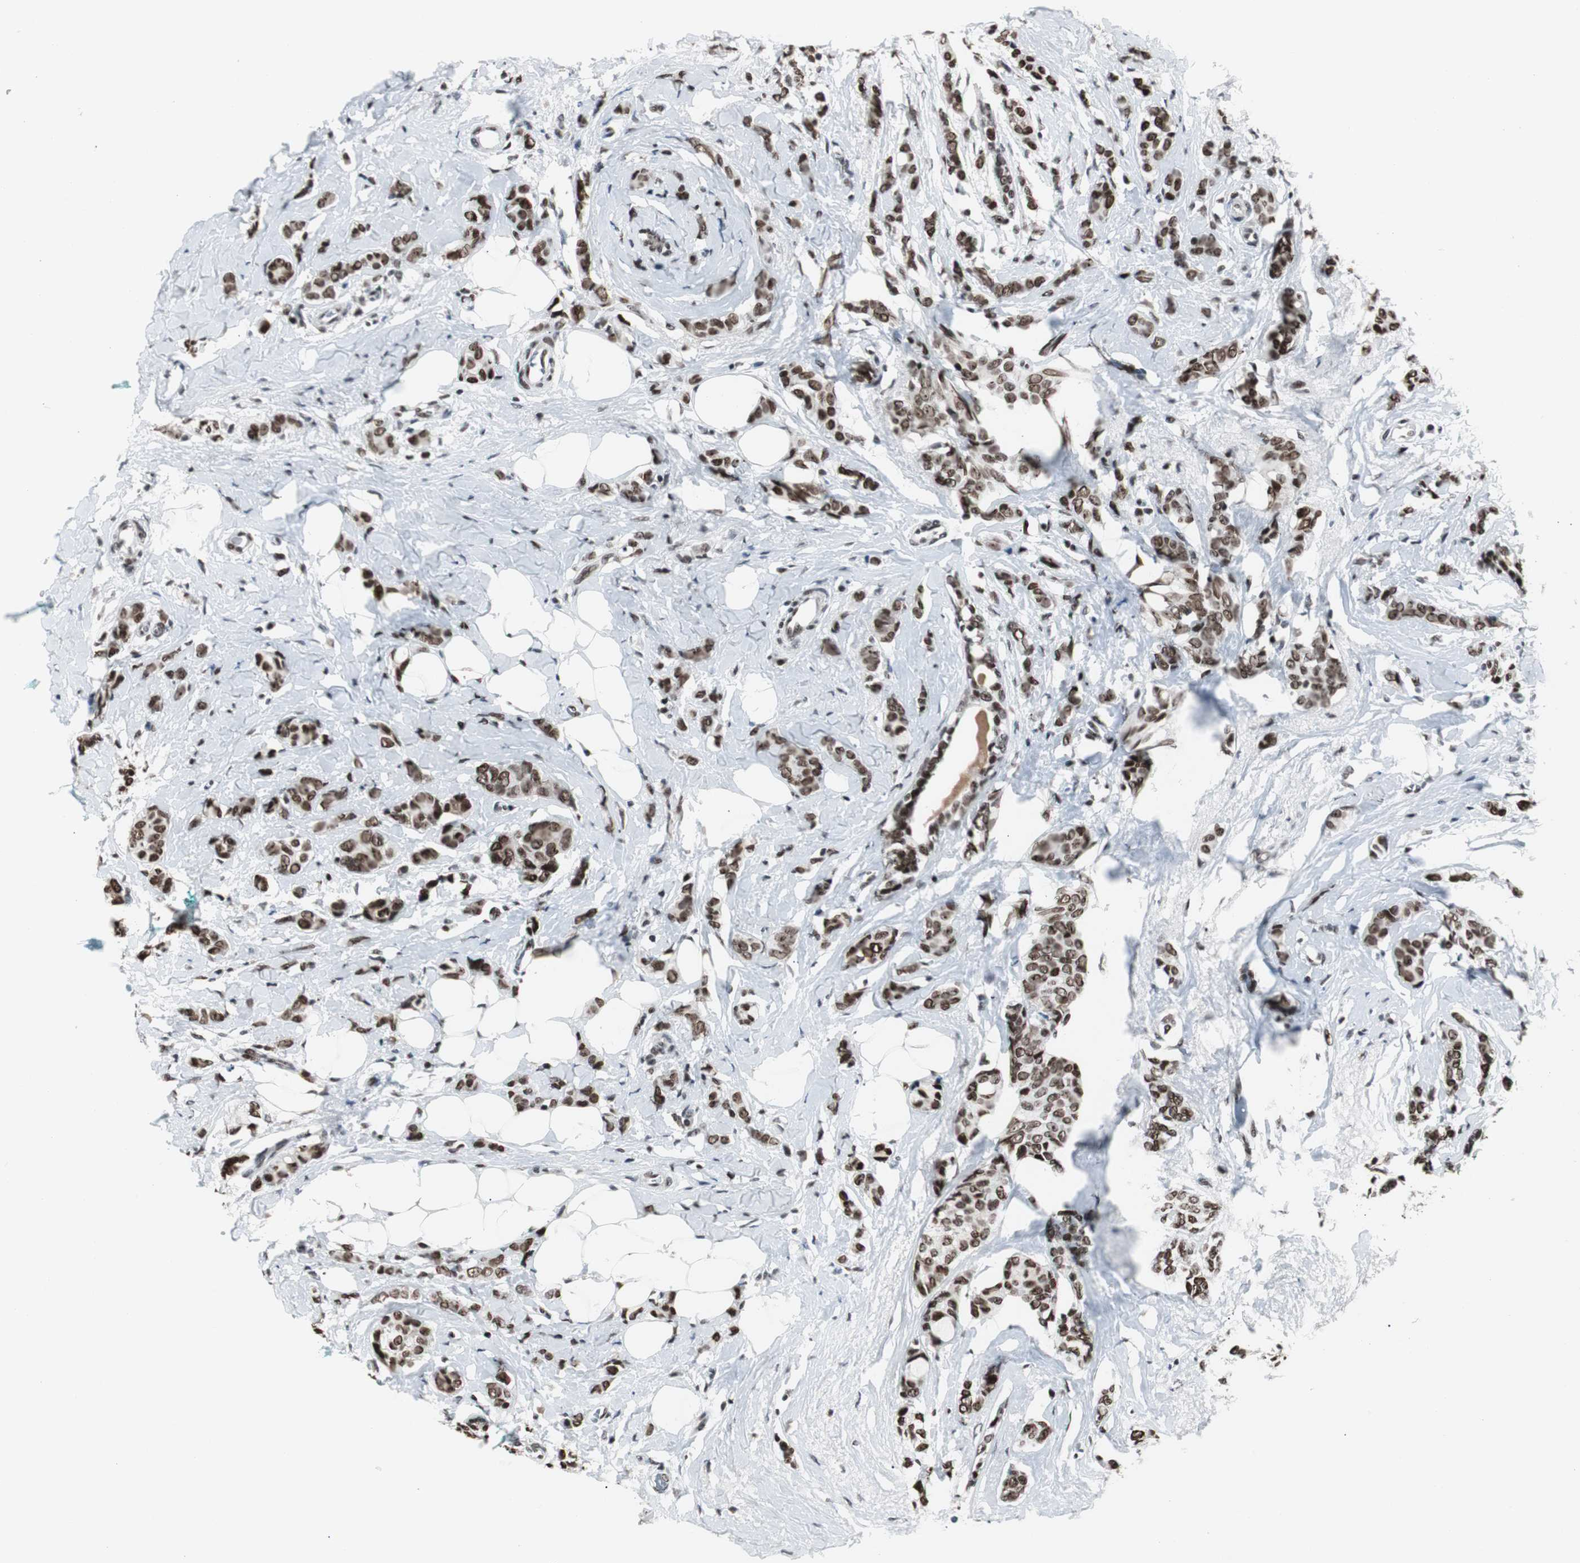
{"staining": {"intensity": "moderate", "quantity": ">75%", "location": "nuclear"}, "tissue": "breast cancer", "cell_type": "Tumor cells", "image_type": "cancer", "snomed": [{"axis": "morphology", "description": "Lobular carcinoma"}, {"axis": "topography", "description": "Breast"}], "caption": "Human breast cancer stained with a protein marker shows moderate staining in tumor cells.", "gene": "XRCC1", "patient": {"sex": "female", "age": 60}}